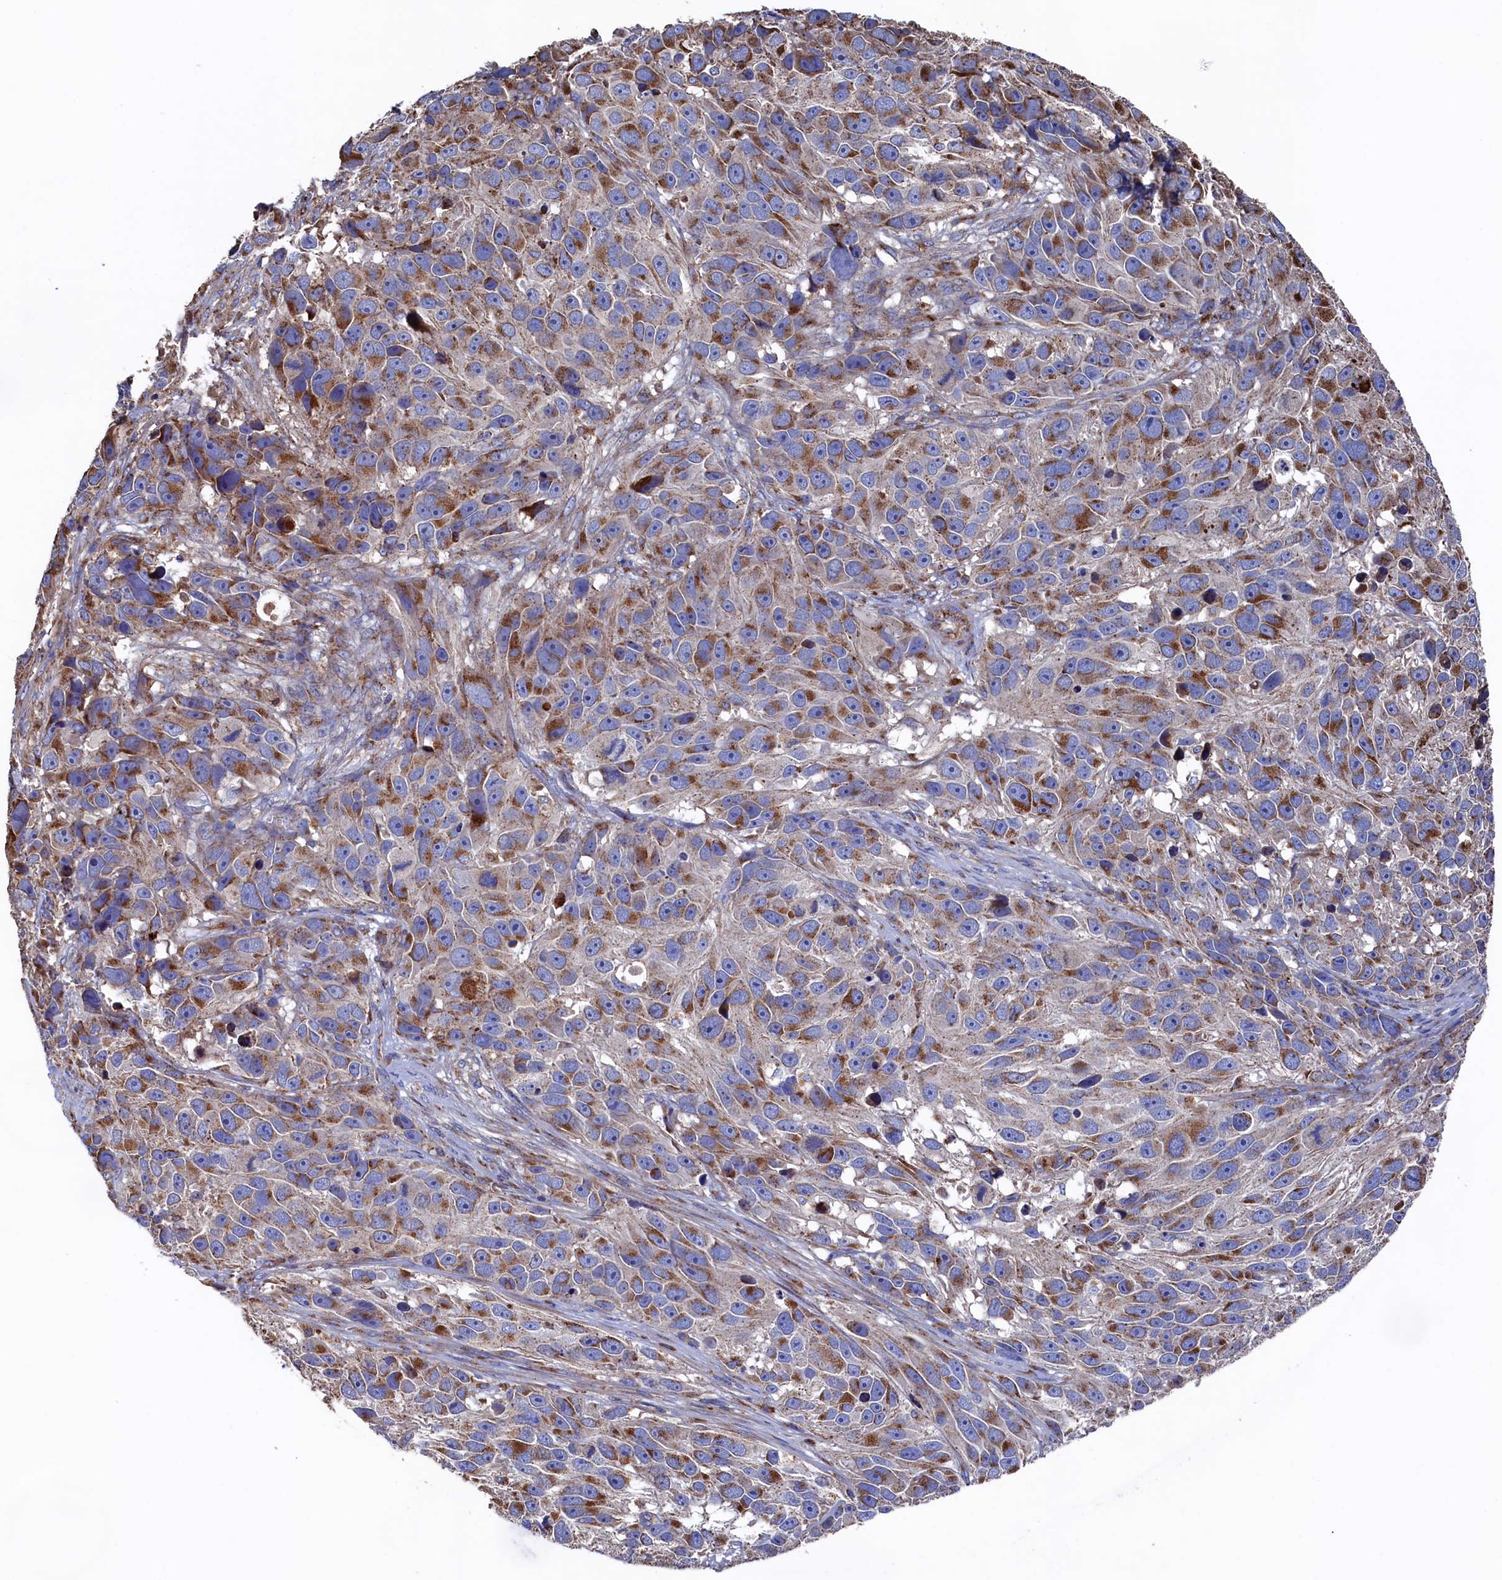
{"staining": {"intensity": "moderate", "quantity": ">75%", "location": "cytoplasmic/membranous"}, "tissue": "melanoma", "cell_type": "Tumor cells", "image_type": "cancer", "snomed": [{"axis": "morphology", "description": "Malignant melanoma, NOS"}, {"axis": "topography", "description": "Skin"}], "caption": "Immunohistochemistry image of neoplastic tissue: melanoma stained using immunohistochemistry (IHC) reveals medium levels of moderate protein expression localized specifically in the cytoplasmic/membranous of tumor cells, appearing as a cytoplasmic/membranous brown color.", "gene": "PRRC1", "patient": {"sex": "male", "age": 84}}